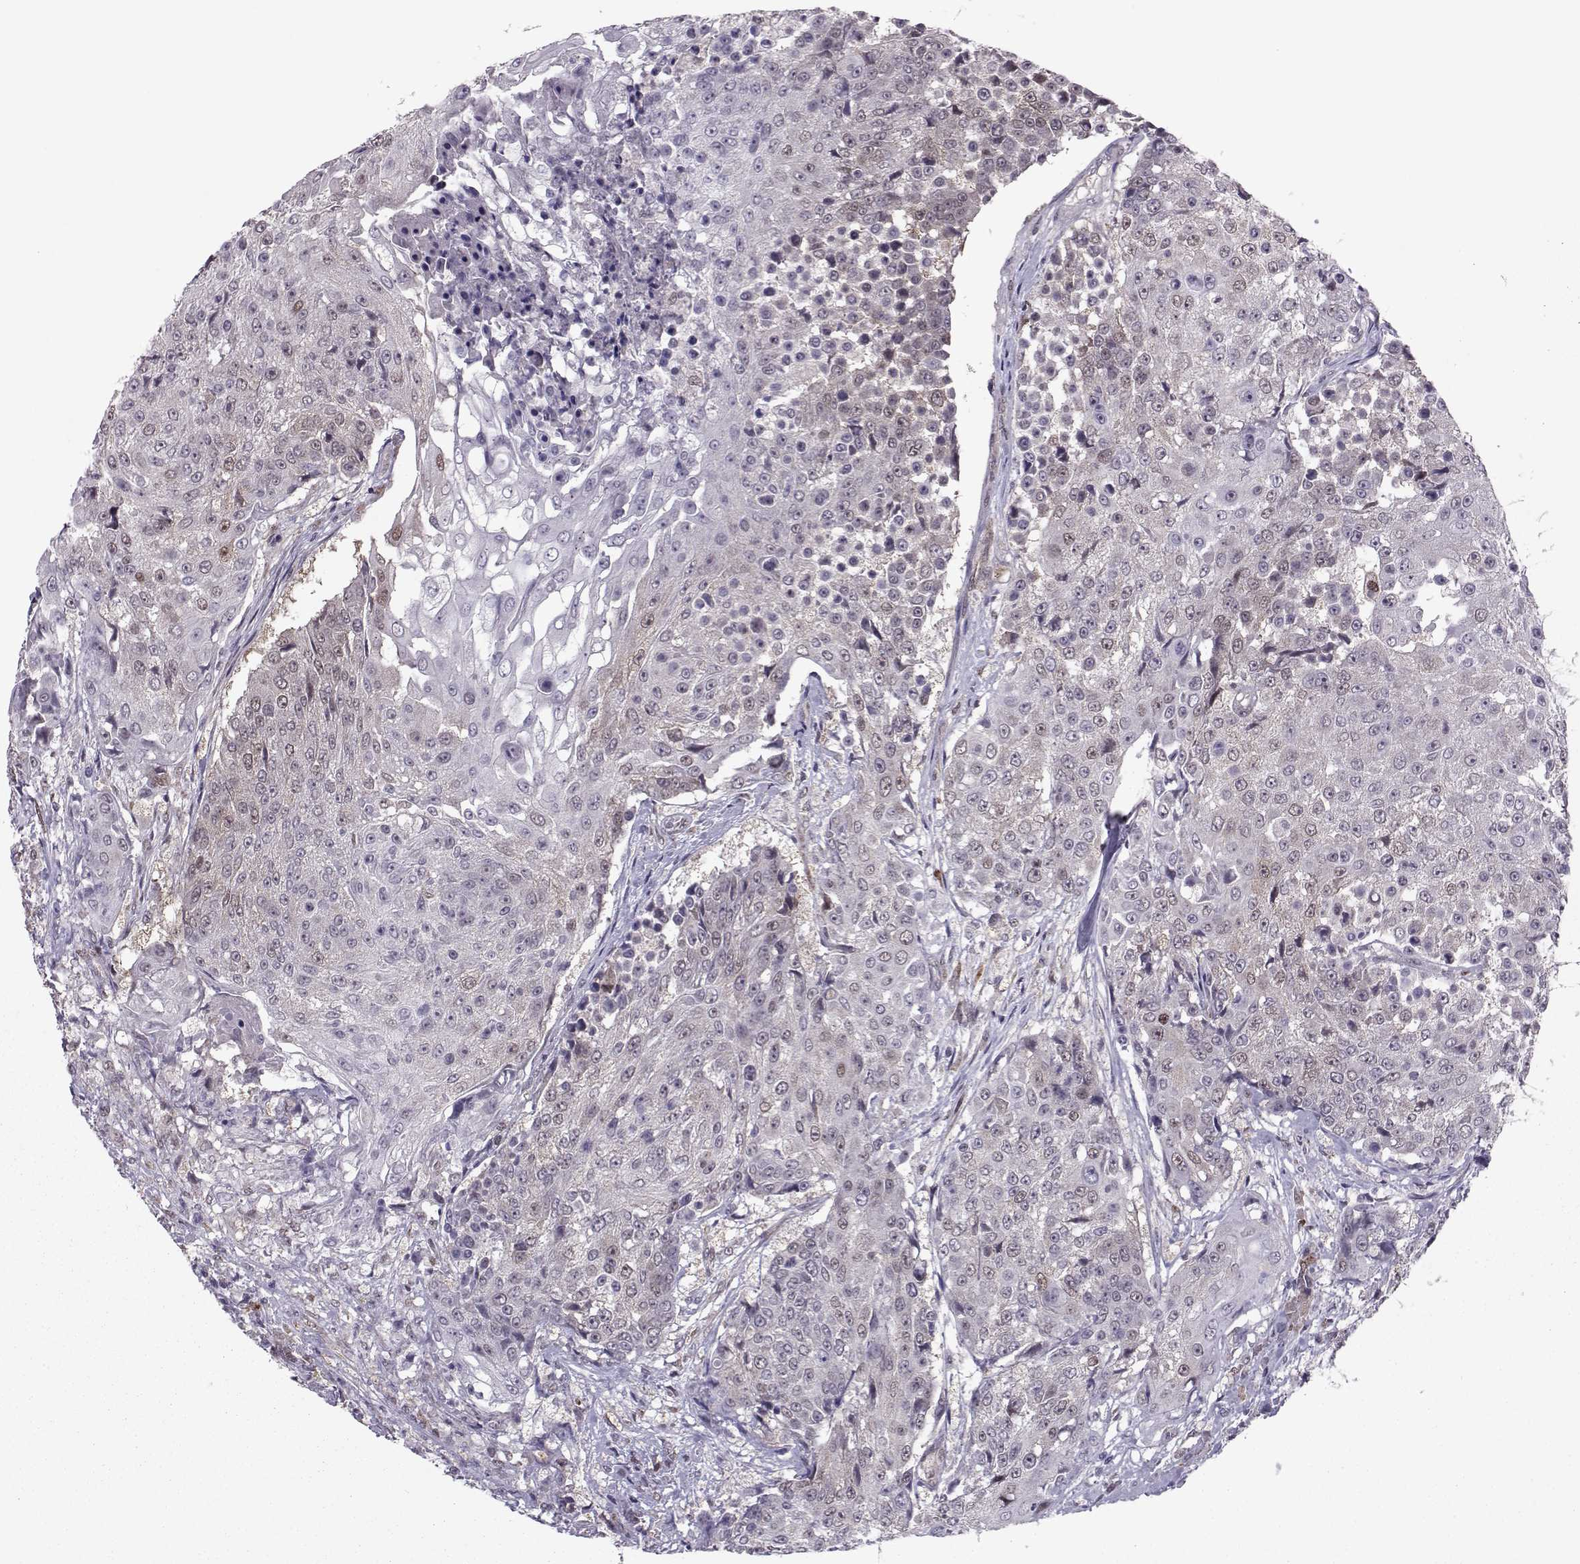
{"staining": {"intensity": "weak", "quantity": "<25%", "location": "cytoplasmic/membranous"}, "tissue": "urothelial cancer", "cell_type": "Tumor cells", "image_type": "cancer", "snomed": [{"axis": "morphology", "description": "Urothelial carcinoma, High grade"}, {"axis": "topography", "description": "Urinary bladder"}], "caption": "Immunohistochemical staining of high-grade urothelial carcinoma shows no significant expression in tumor cells.", "gene": "CDK4", "patient": {"sex": "female", "age": 63}}